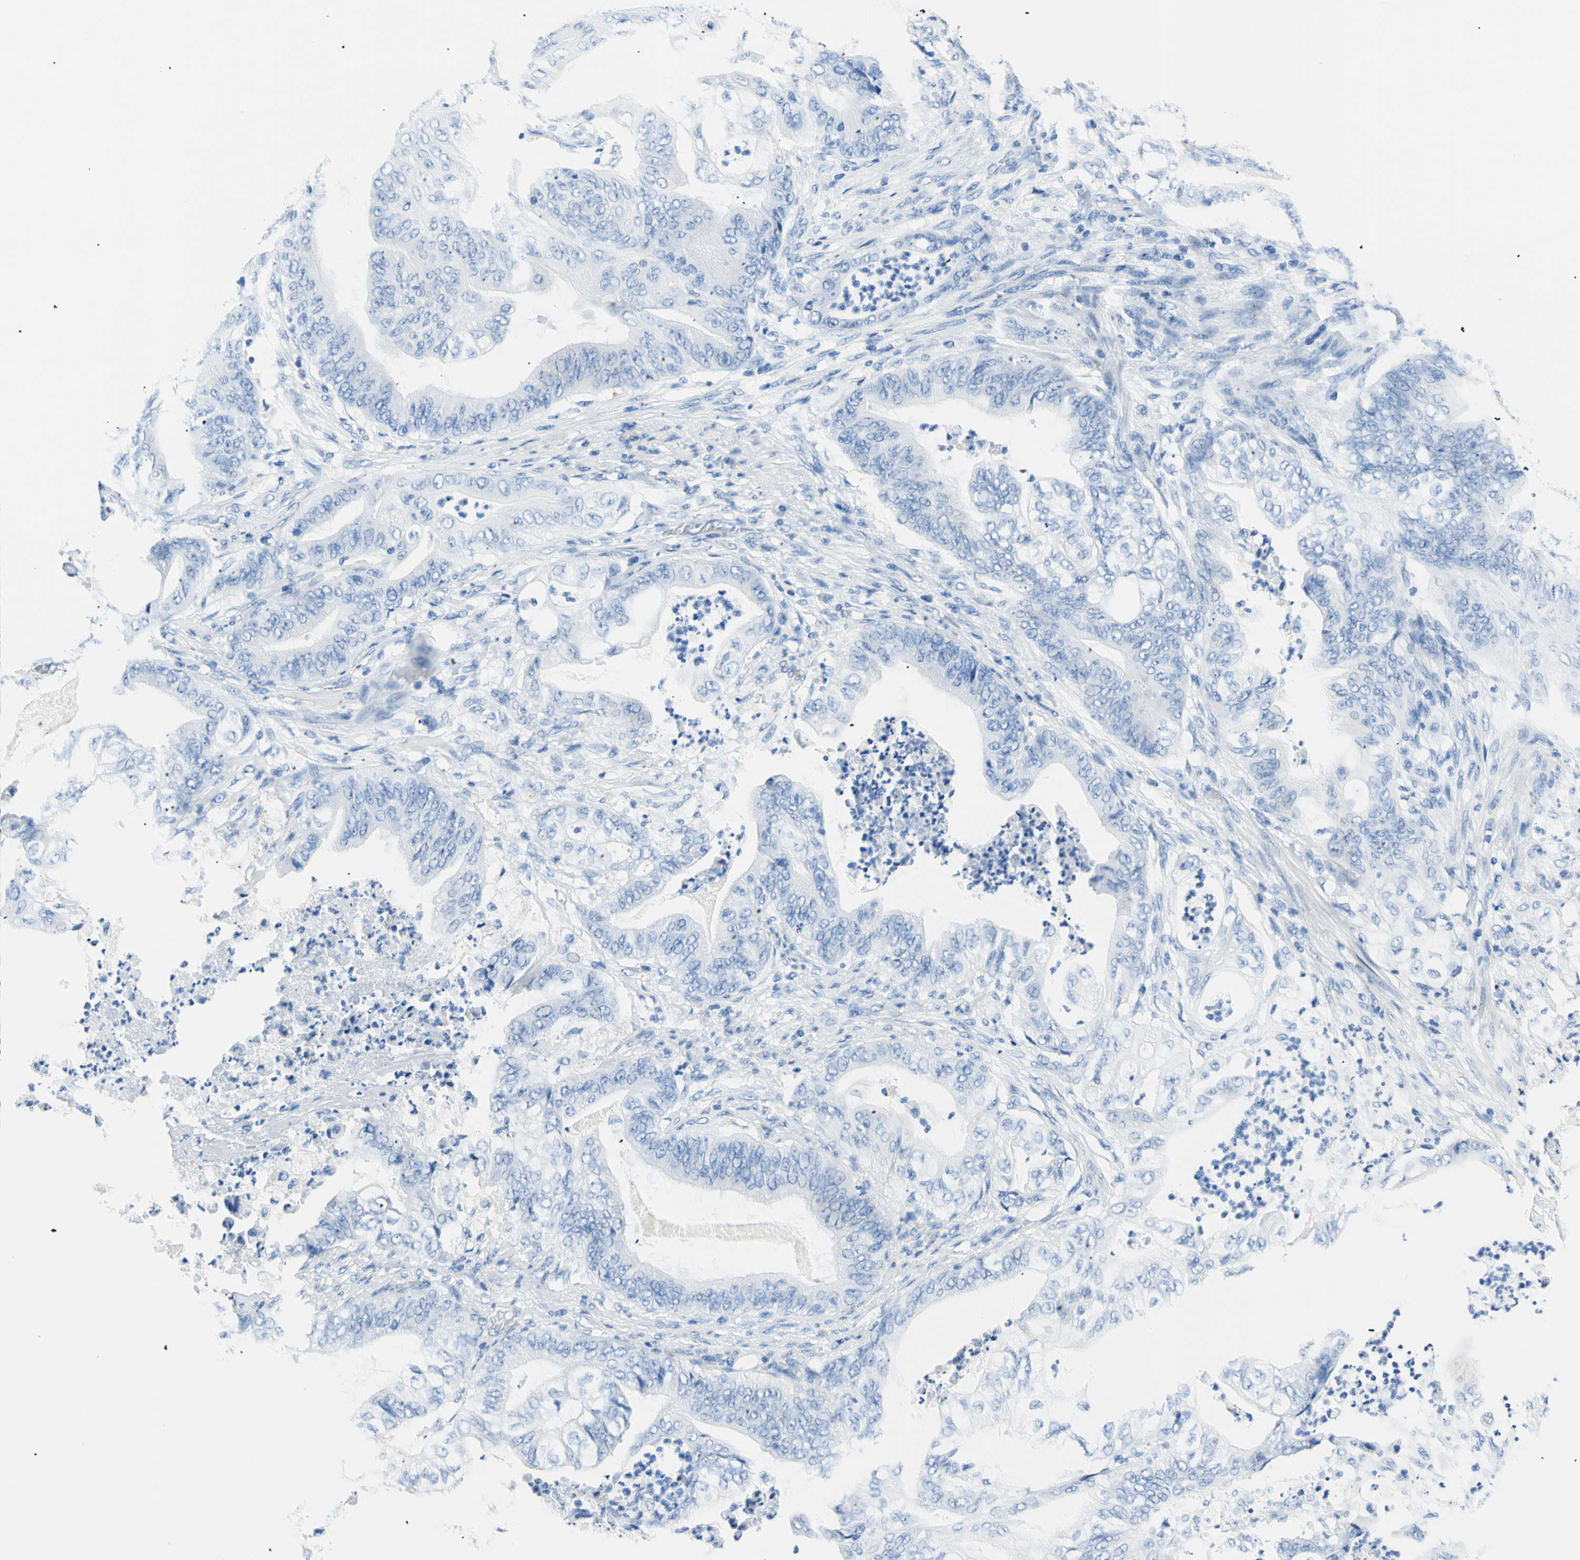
{"staining": {"intensity": "negative", "quantity": "none", "location": "none"}, "tissue": "stomach cancer", "cell_type": "Tumor cells", "image_type": "cancer", "snomed": [{"axis": "morphology", "description": "Adenocarcinoma, NOS"}, {"axis": "topography", "description": "Stomach"}], "caption": "This is an immunohistochemistry (IHC) micrograph of stomach cancer. There is no expression in tumor cells.", "gene": "MYH2", "patient": {"sex": "female", "age": 73}}